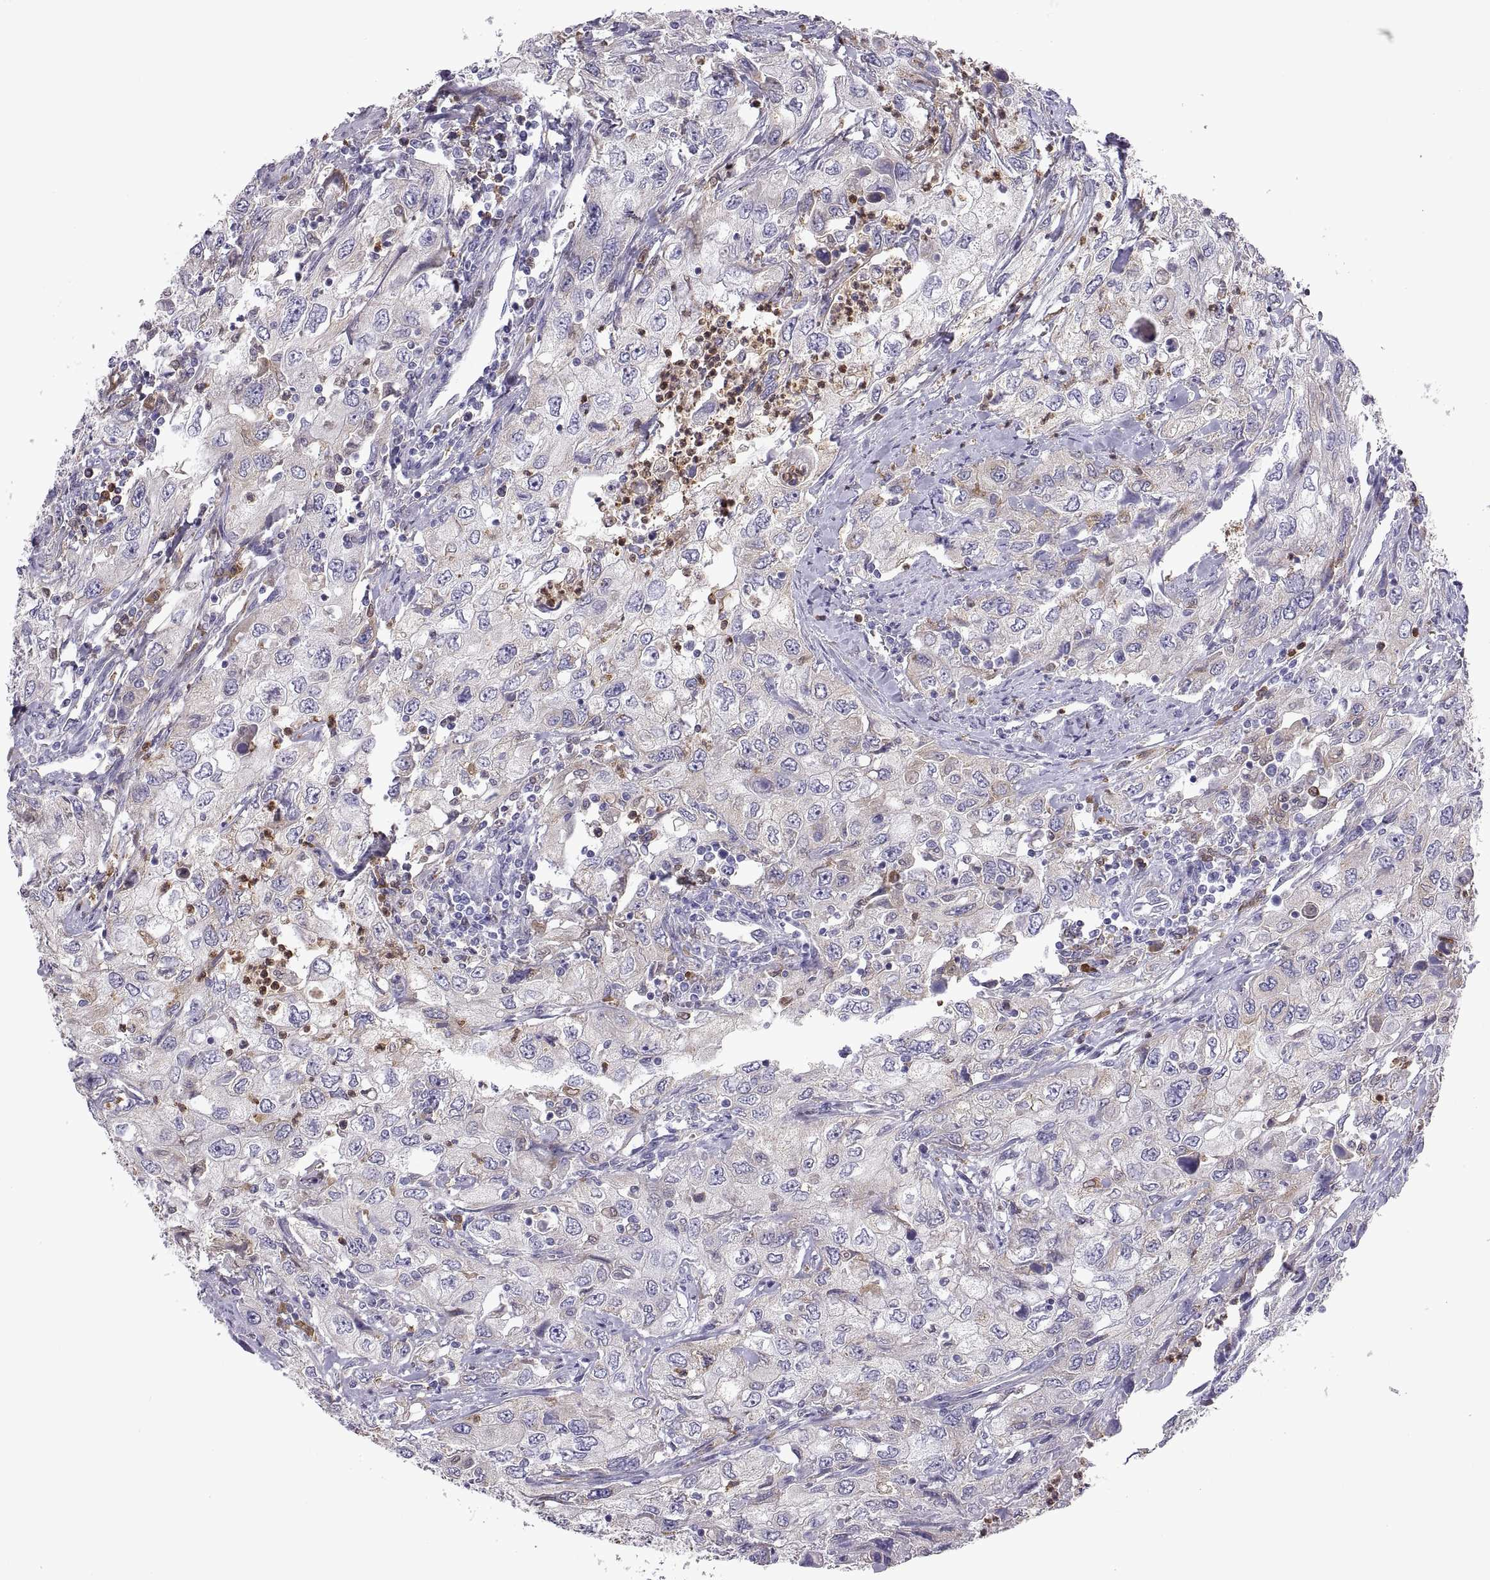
{"staining": {"intensity": "negative", "quantity": "none", "location": "none"}, "tissue": "urothelial cancer", "cell_type": "Tumor cells", "image_type": "cancer", "snomed": [{"axis": "morphology", "description": "Urothelial carcinoma, High grade"}, {"axis": "topography", "description": "Urinary bladder"}], "caption": "IHC photomicrograph of high-grade urothelial carcinoma stained for a protein (brown), which exhibits no positivity in tumor cells.", "gene": "DOK3", "patient": {"sex": "male", "age": 76}}